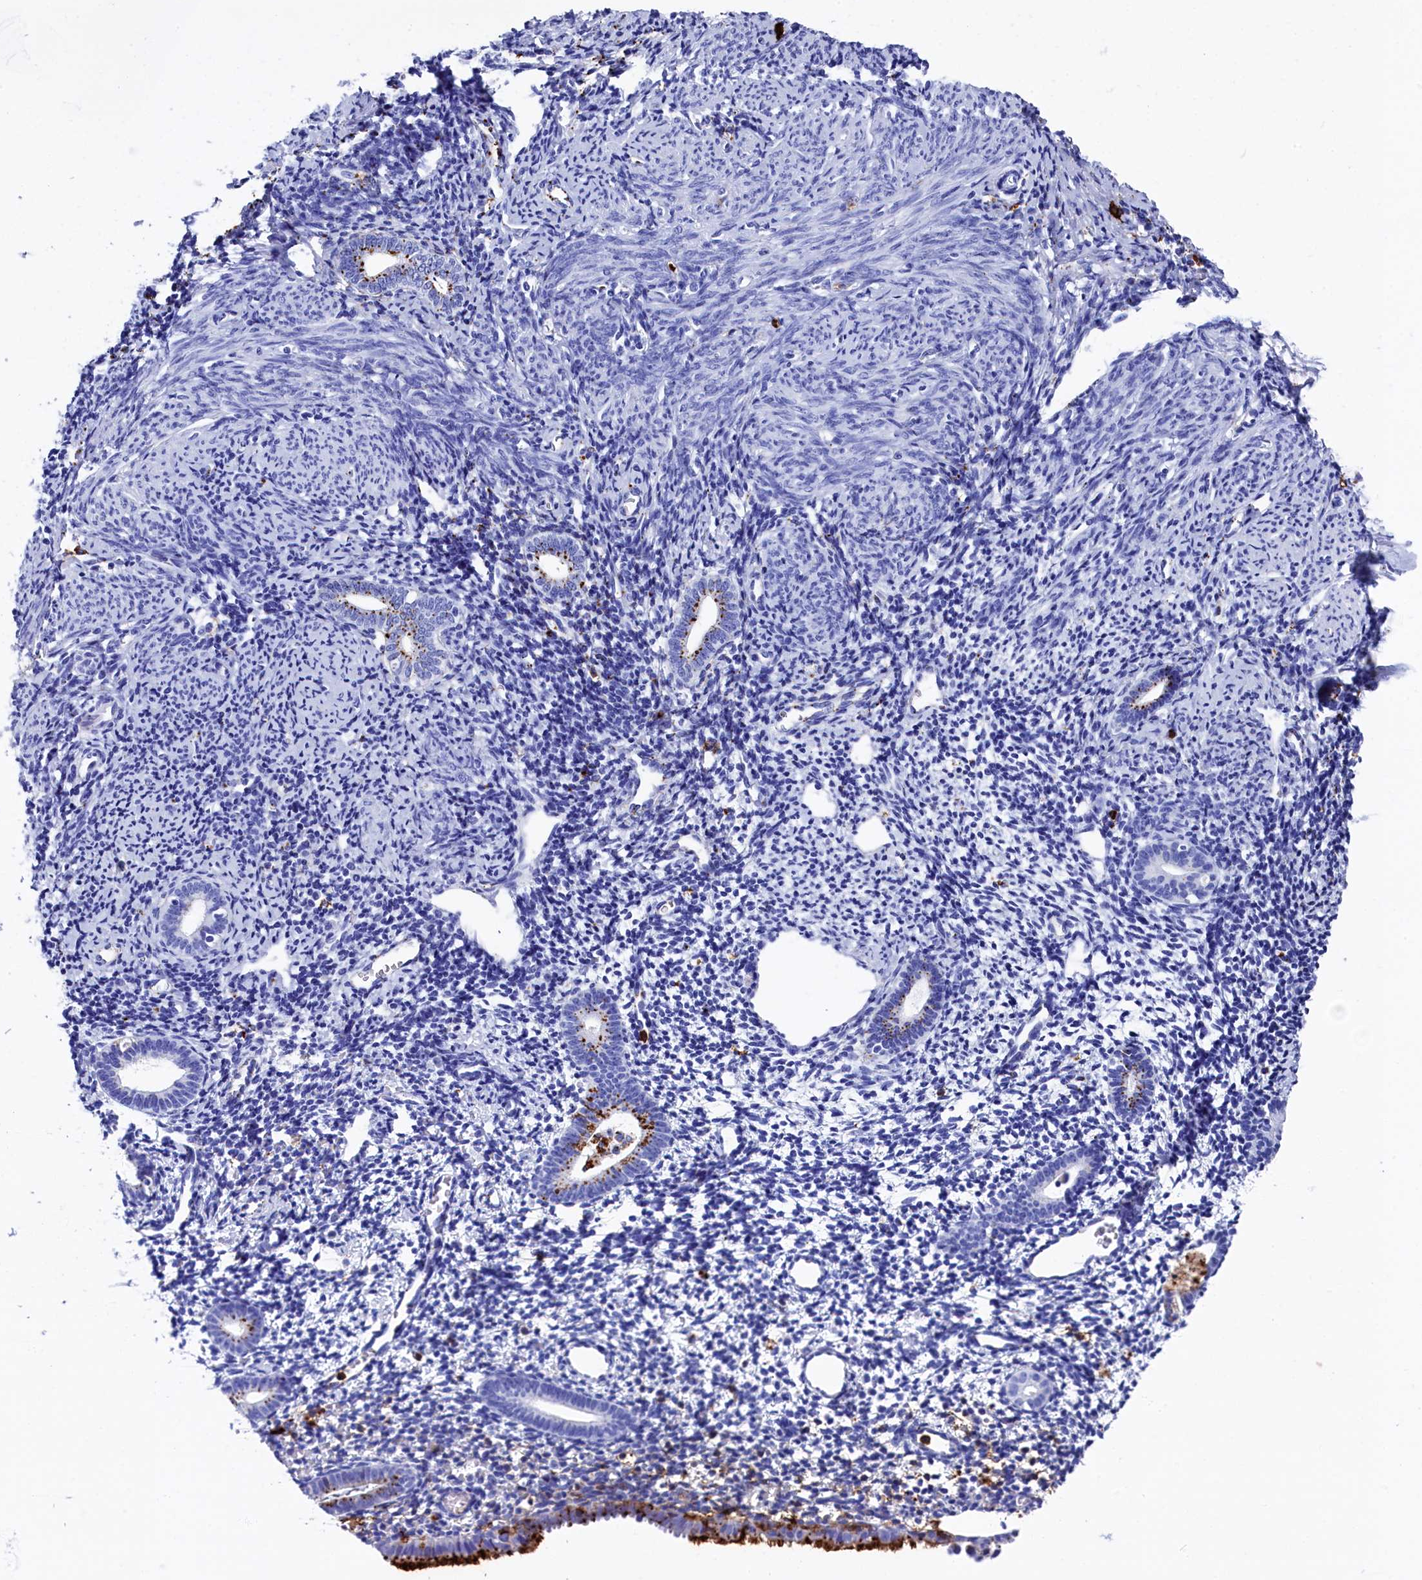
{"staining": {"intensity": "negative", "quantity": "none", "location": "none"}, "tissue": "endometrium", "cell_type": "Cells in endometrial stroma", "image_type": "normal", "snomed": [{"axis": "morphology", "description": "Normal tissue, NOS"}, {"axis": "topography", "description": "Endometrium"}], "caption": "Immunohistochemistry of benign endometrium shows no expression in cells in endometrial stroma. The staining was performed using DAB to visualize the protein expression in brown, while the nuclei were stained in blue with hematoxylin (Magnification: 20x).", "gene": "PLAC8", "patient": {"sex": "female", "age": 56}}